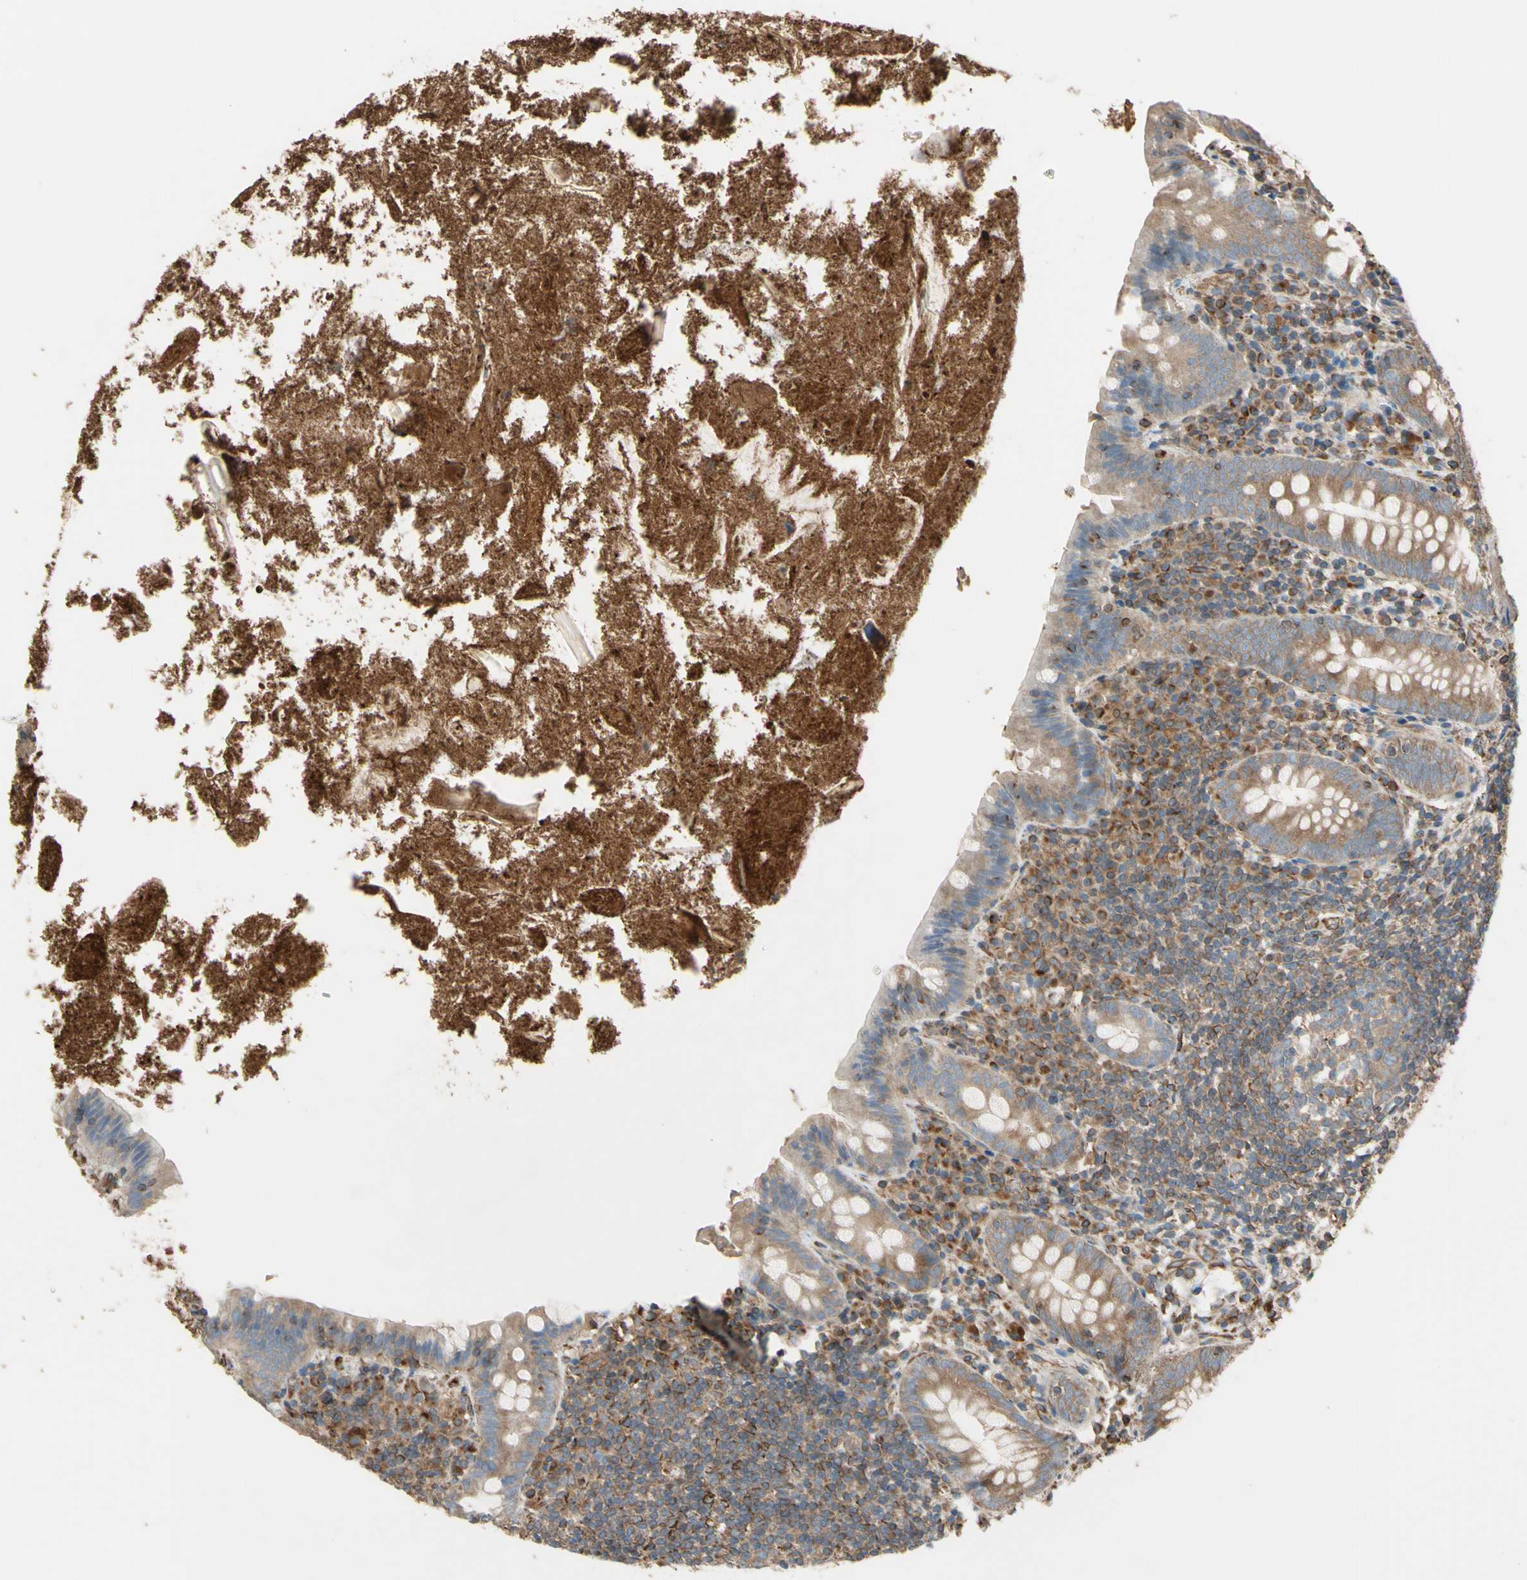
{"staining": {"intensity": "weak", "quantity": ">75%", "location": "cytoplasmic/membranous"}, "tissue": "appendix", "cell_type": "Glandular cells", "image_type": "normal", "snomed": [{"axis": "morphology", "description": "Normal tissue, NOS"}, {"axis": "topography", "description": "Appendix"}], "caption": "Immunohistochemical staining of normal appendix displays low levels of weak cytoplasmic/membranous staining in approximately >75% of glandular cells.", "gene": "TRAF2", "patient": {"sex": "male", "age": 52}}